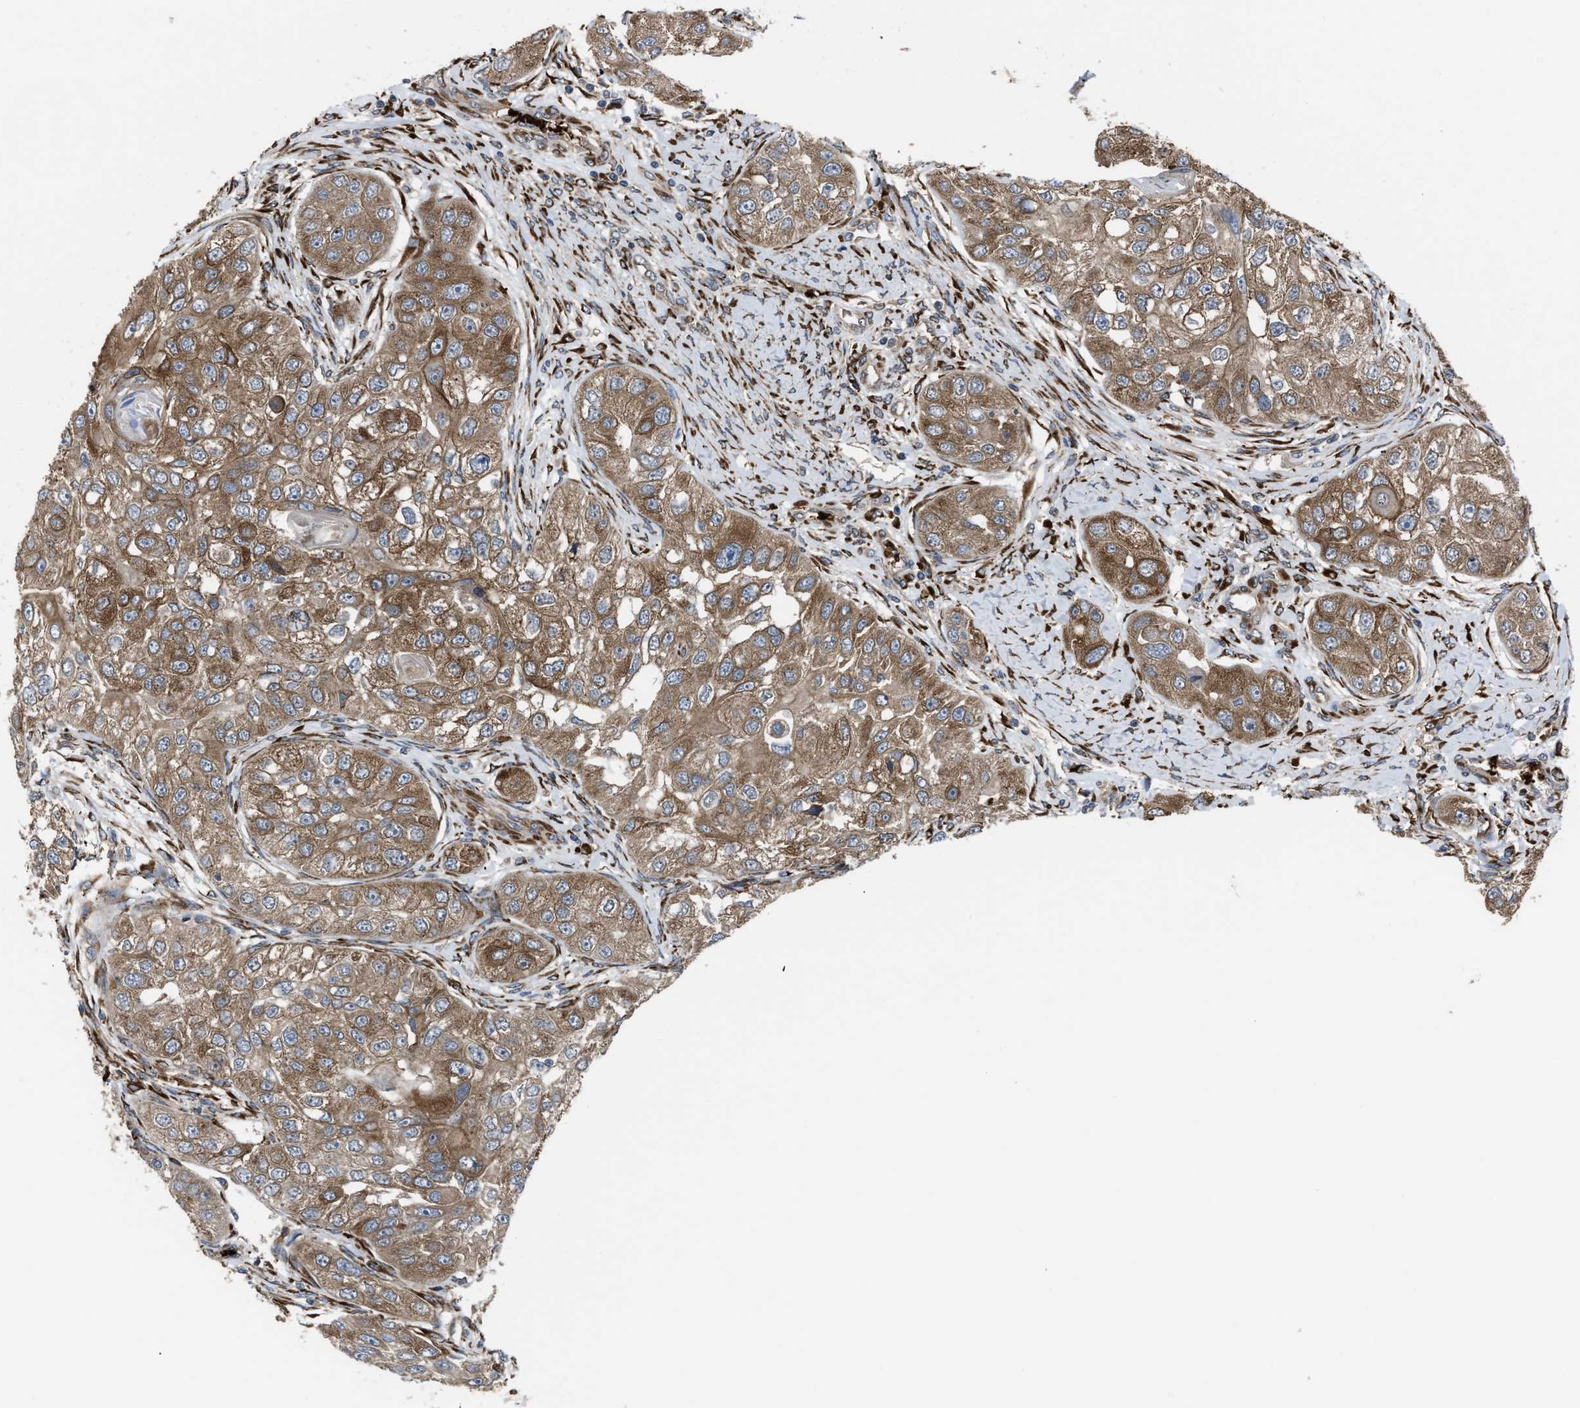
{"staining": {"intensity": "moderate", "quantity": ">75%", "location": "cytoplasmic/membranous"}, "tissue": "head and neck cancer", "cell_type": "Tumor cells", "image_type": "cancer", "snomed": [{"axis": "morphology", "description": "Normal tissue, NOS"}, {"axis": "morphology", "description": "Squamous cell carcinoma, NOS"}, {"axis": "topography", "description": "Skeletal muscle"}, {"axis": "topography", "description": "Head-Neck"}], "caption": "Human head and neck cancer (squamous cell carcinoma) stained with a protein marker exhibits moderate staining in tumor cells.", "gene": "SELENOM", "patient": {"sex": "male", "age": 51}}